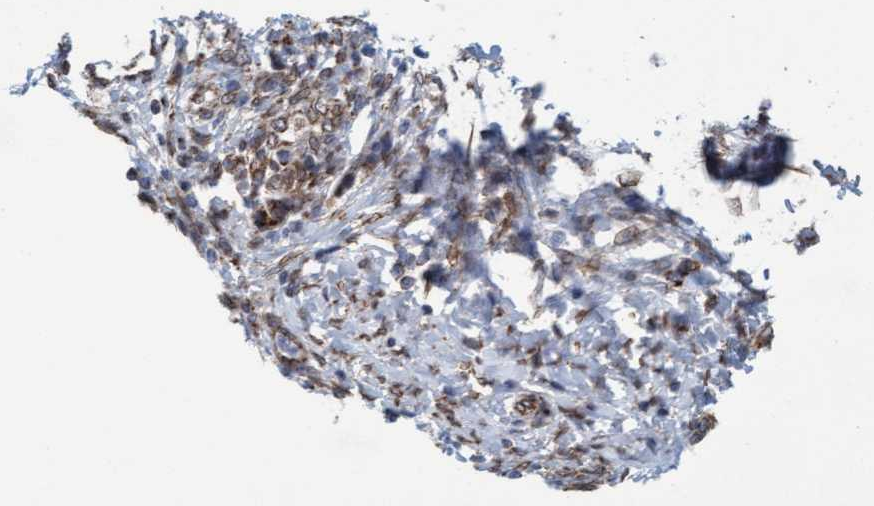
{"staining": {"intensity": "moderate", "quantity": ">75%", "location": "cytoplasmic/membranous"}, "tissue": "cervical cancer", "cell_type": "Tumor cells", "image_type": "cancer", "snomed": [{"axis": "morphology", "description": "Adenocarcinoma, NOS"}, {"axis": "topography", "description": "Cervix"}], "caption": "This micrograph exhibits immunohistochemistry staining of human cervical cancer (adenocarcinoma), with medium moderate cytoplasmic/membranous expression in about >75% of tumor cells.", "gene": "MRPS23", "patient": {"sex": "female", "age": 44}}